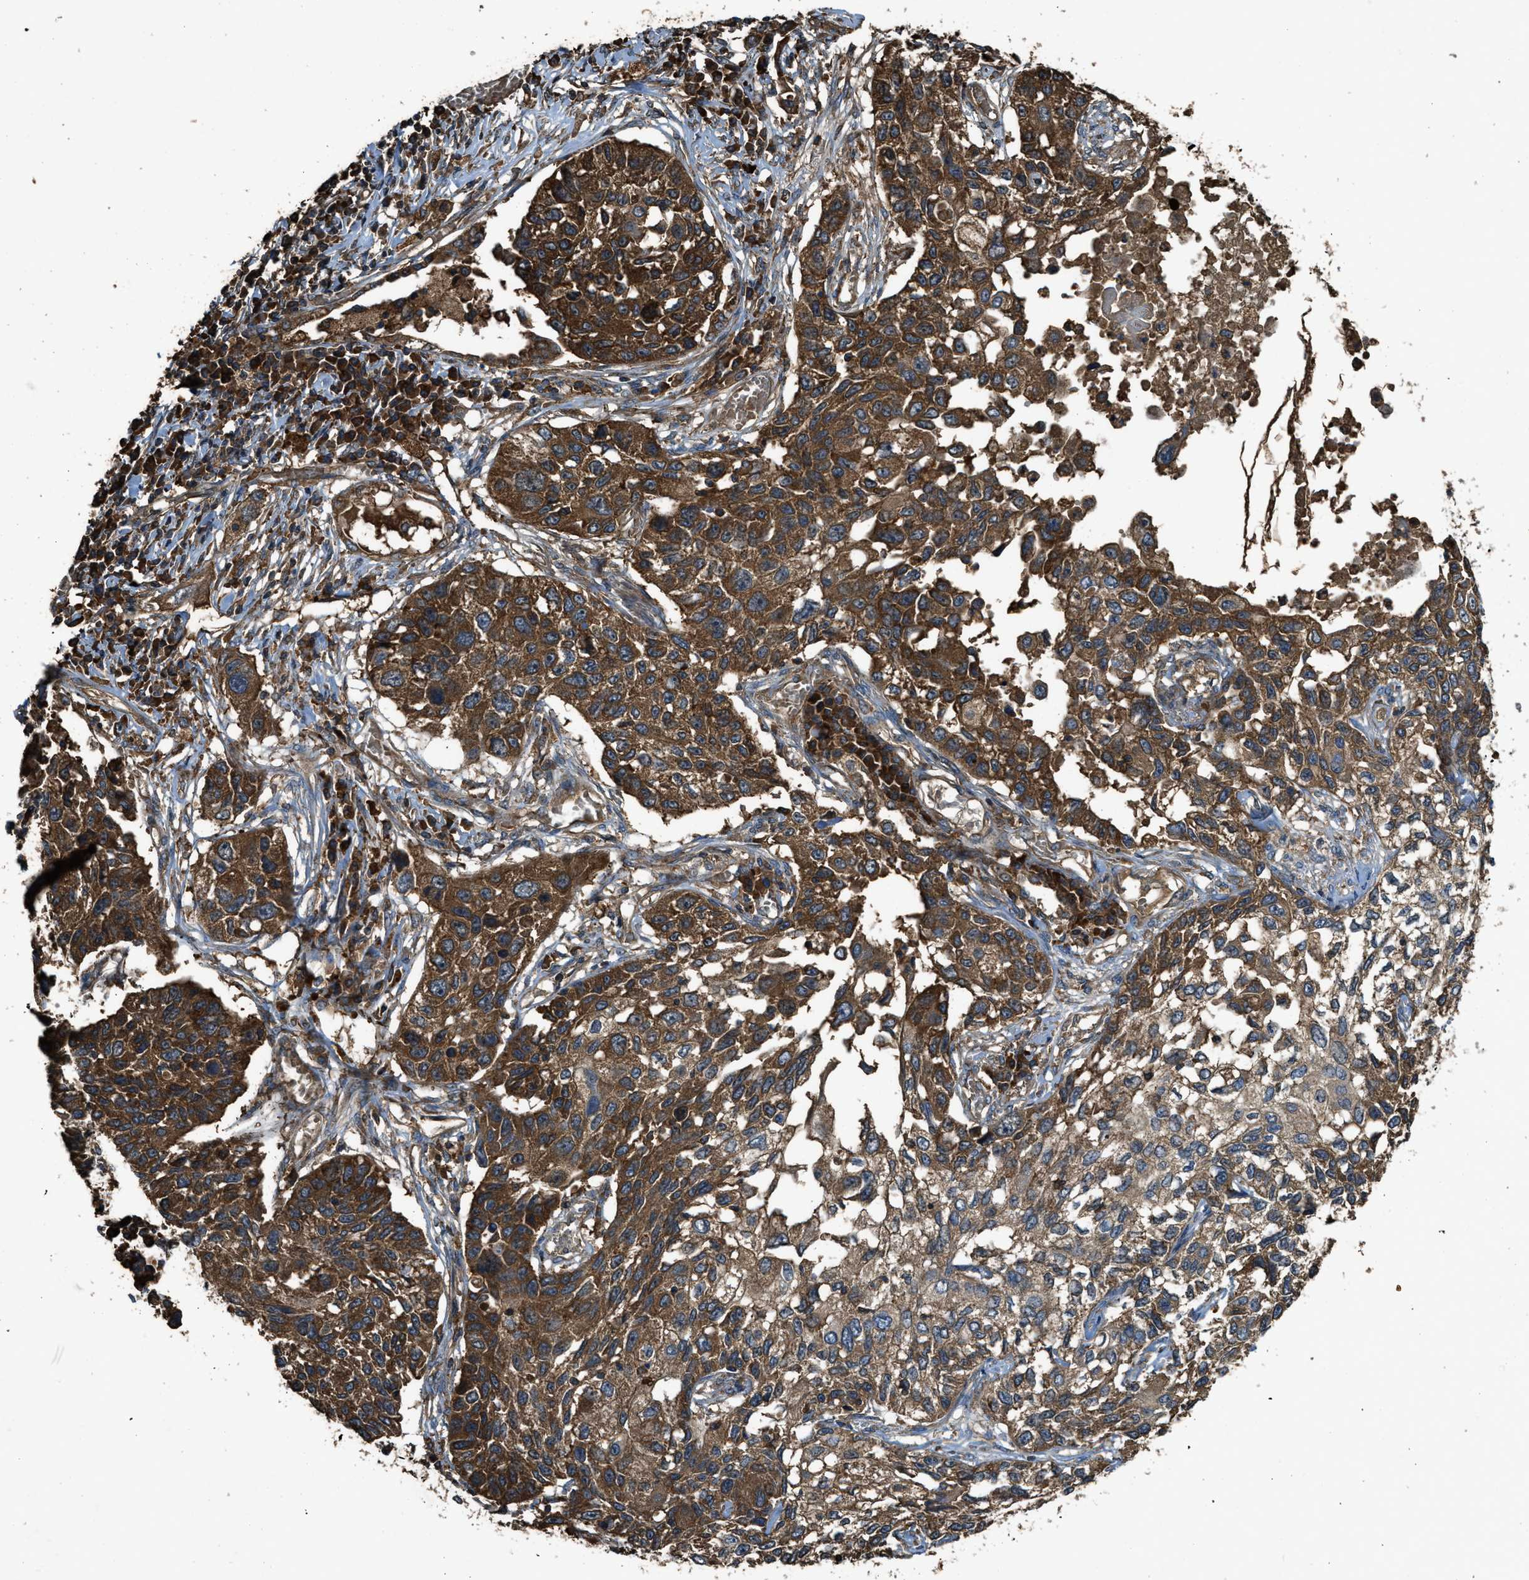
{"staining": {"intensity": "strong", "quantity": ">75%", "location": "cytoplasmic/membranous"}, "tissue": "lung cancer", "cell_type": "Tumor cells", "image_type": "cancer", "snomed": [{"axis": "morphology", "description": "Squamous cell carcinoma, NOS"}, {"axis": "topography", "description": "Lung"}], "caption": "A micrograph showing strong cytoplasmic/membranous expression in approximately >75% of tumor cells in squamous cell carcinoma (lung), as visualized by brown immunohistochemical staining.", "gene": "MAP3K8", "patient": {"sex": "male", "age": 71}}